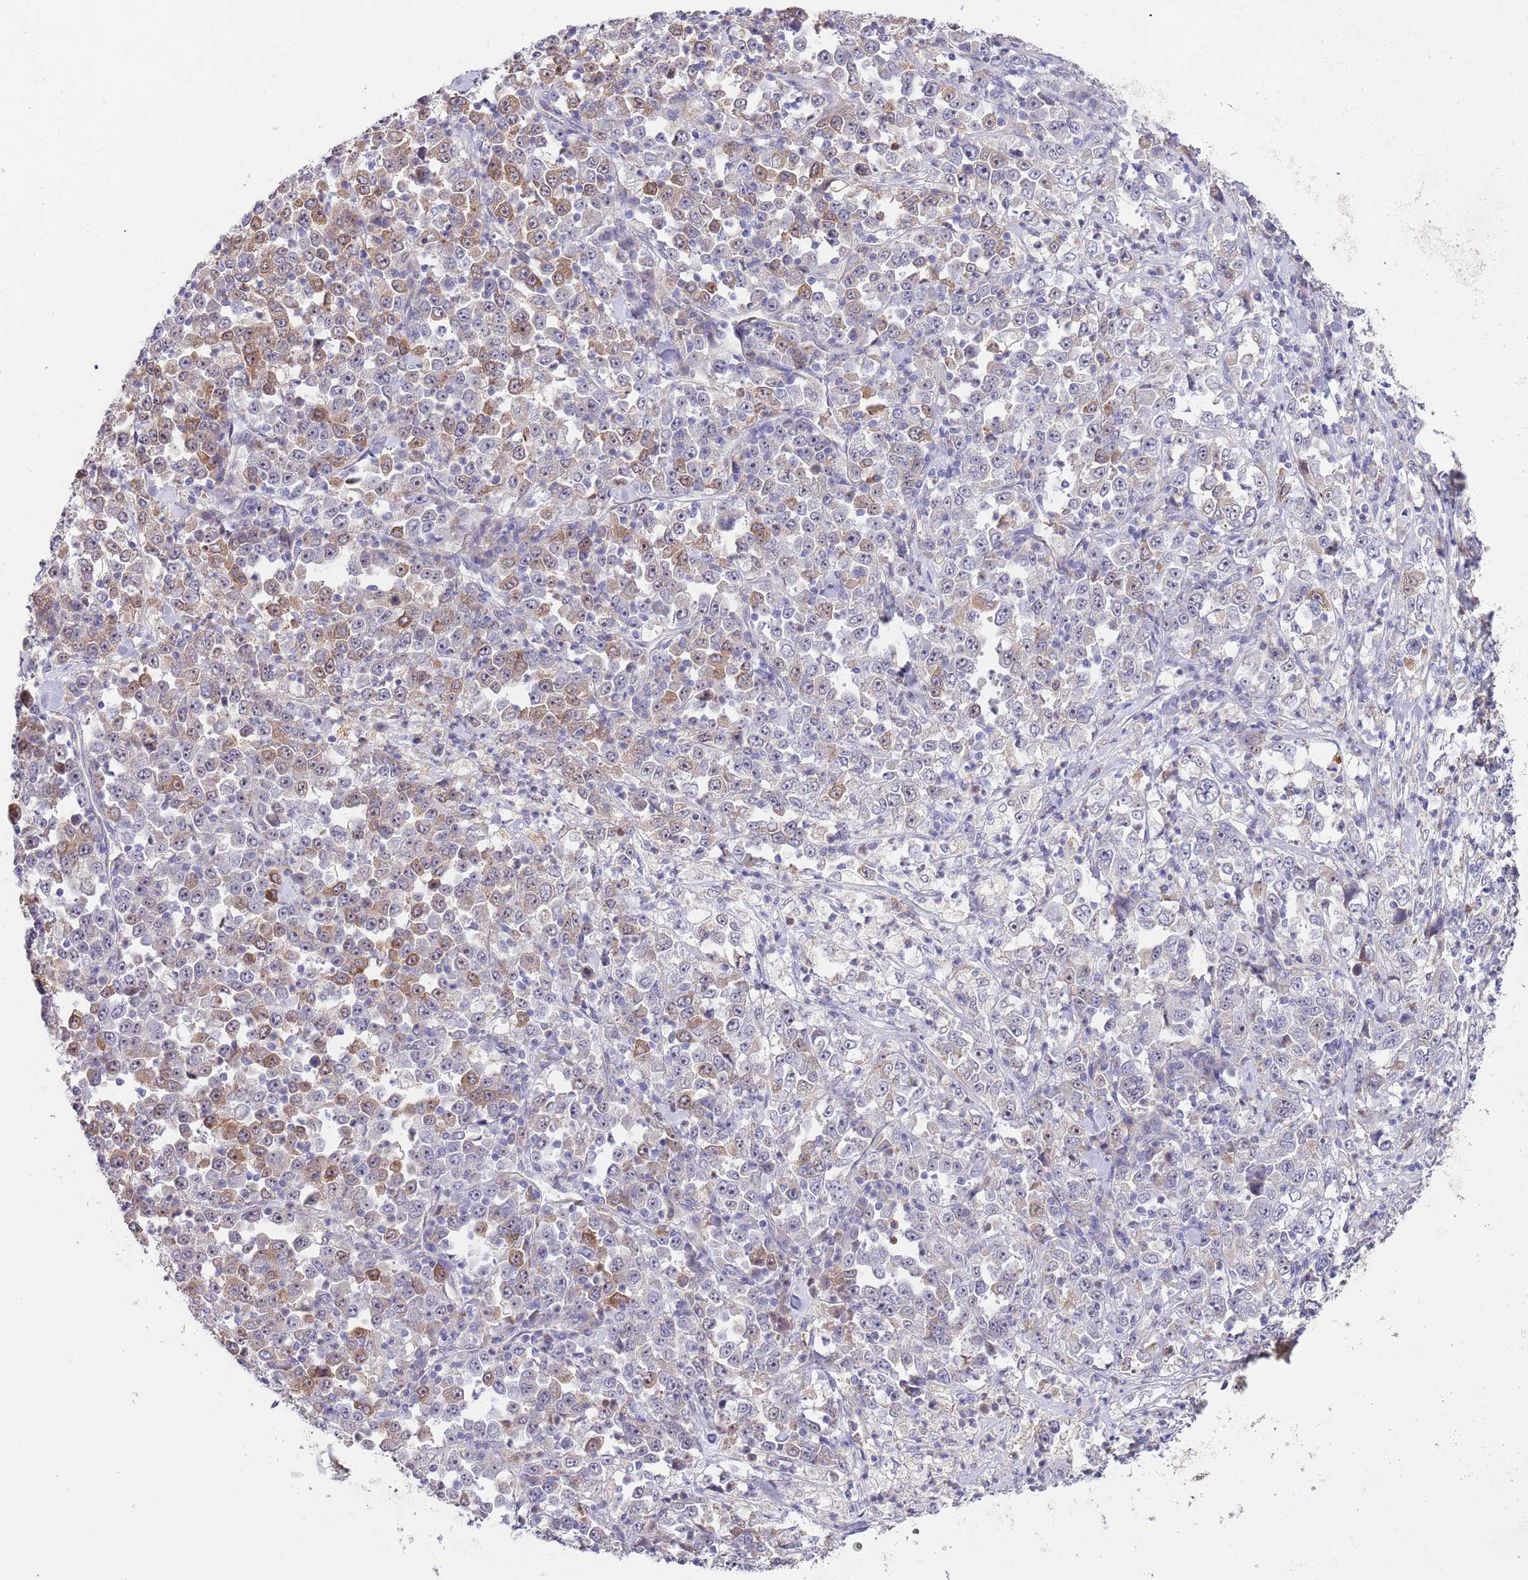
{"staining": {"intensity": "moderate", "quantity": "<25%", "location": "cytoplasmic/membranous"}, "tissue": "stomach cancer", "cell_type": "Tumor cells", "image_type": "cancer", "snomed": [{"axis": "morphology", "description": "Normal tissue, NOS"}, {"axis": "morphology", "description": "Adenocarcinoma, NOS"}, {"axis": "topography", "description": "Stomach, upper"}, {"axis": "topography", "description": "Stomach"}], "caption": "Immunohistochemical staining of stomach adenocarcinoma reveals low levels of moderate cytoplasmic/membranous staining in about <25% of tumor cells. (Brightfield microscopy of DAB IHC at high magnification).", "gene": "AP1S2", "patient": {"sex": "male", "age": 59}}